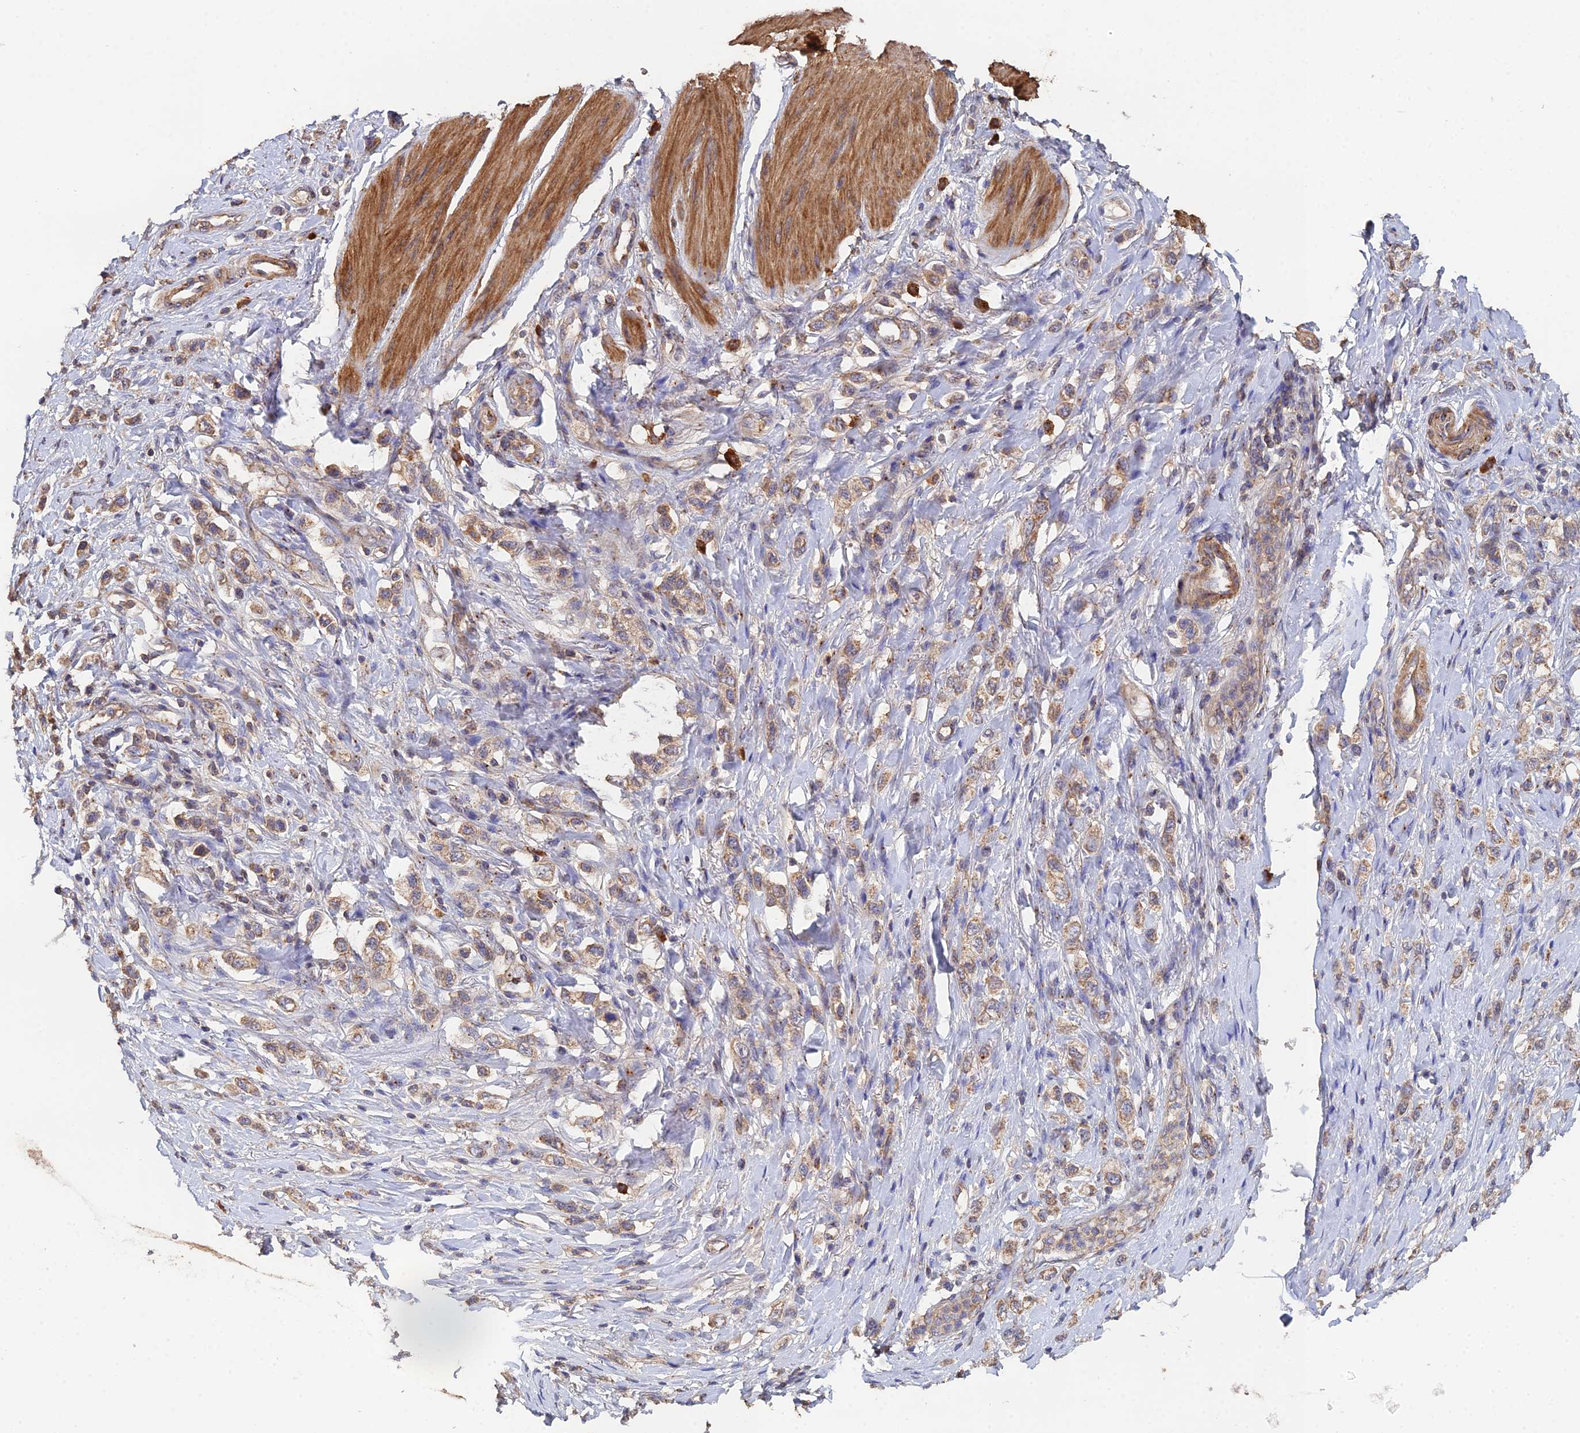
{"staining": {"intensity": "moderate", "quantity": ">75%", "location": "cytoplasmic/membranous"}, "tissue": "stomach cancer", "cell_type": "Tumor cells", "image_type": "cancer", "snomed": [{"axis": "morphology", "description": "Adenocarcinoma, NOS"}, {"axis": "topography", "description": "Stomach"}], "caption": "Stomach cancer (adenocarcinoma) stained with a protein marker shows moderate staining in tumor cells.", "gene": "SPANXN4", "patient": {"sex": "female", "age": 65}}